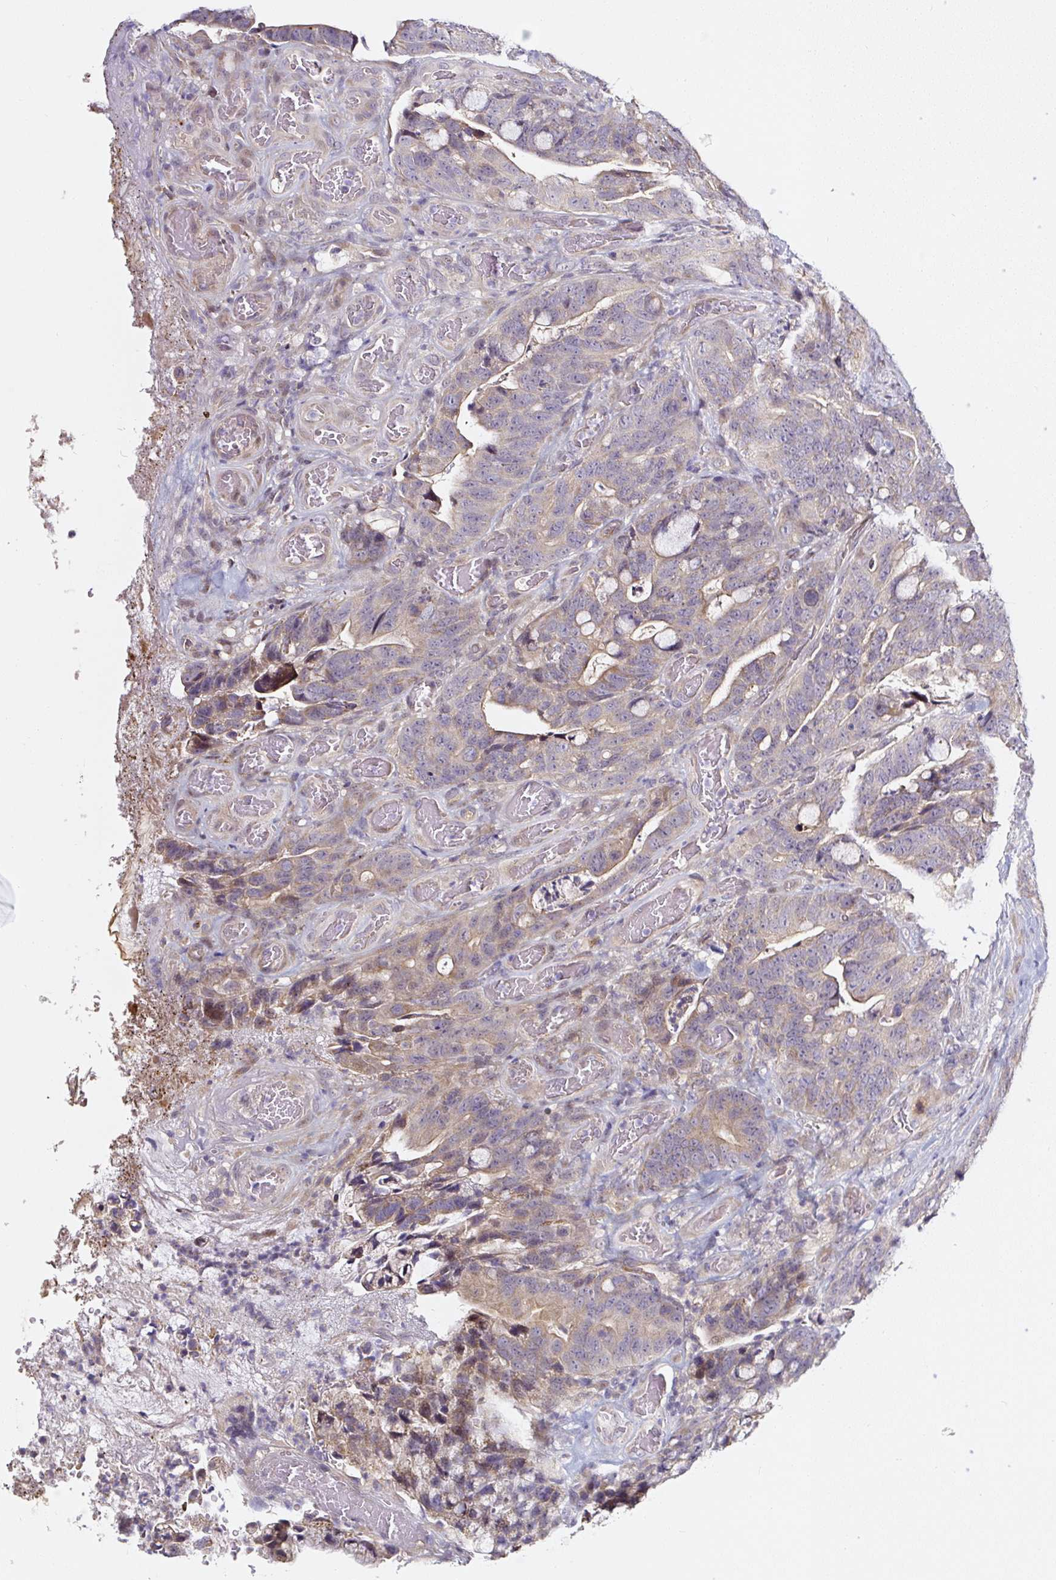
{"staining": {"intensity": "weak", "quantity": "25%-75%", "location": "cytoplasmic/membranous"}, "tissue": "colorectal cancer", "cell_type": "Tumor cells", "image_type": "cancer", "snomed": [{"axis": "morphology", "description": "Adenocarcinoma, NOS"}, {"axis": "topography", "description": "Colon"}], "caption": "Colorectal adenocarcinoma tissue exhibits weak cytoplasmic/membranous expression in approximately 25%-75% of tumor cells, visualized by immunohistochemistry.", "gene": "PRKAA2", "patient": {"sex": "female", "age": 82}}